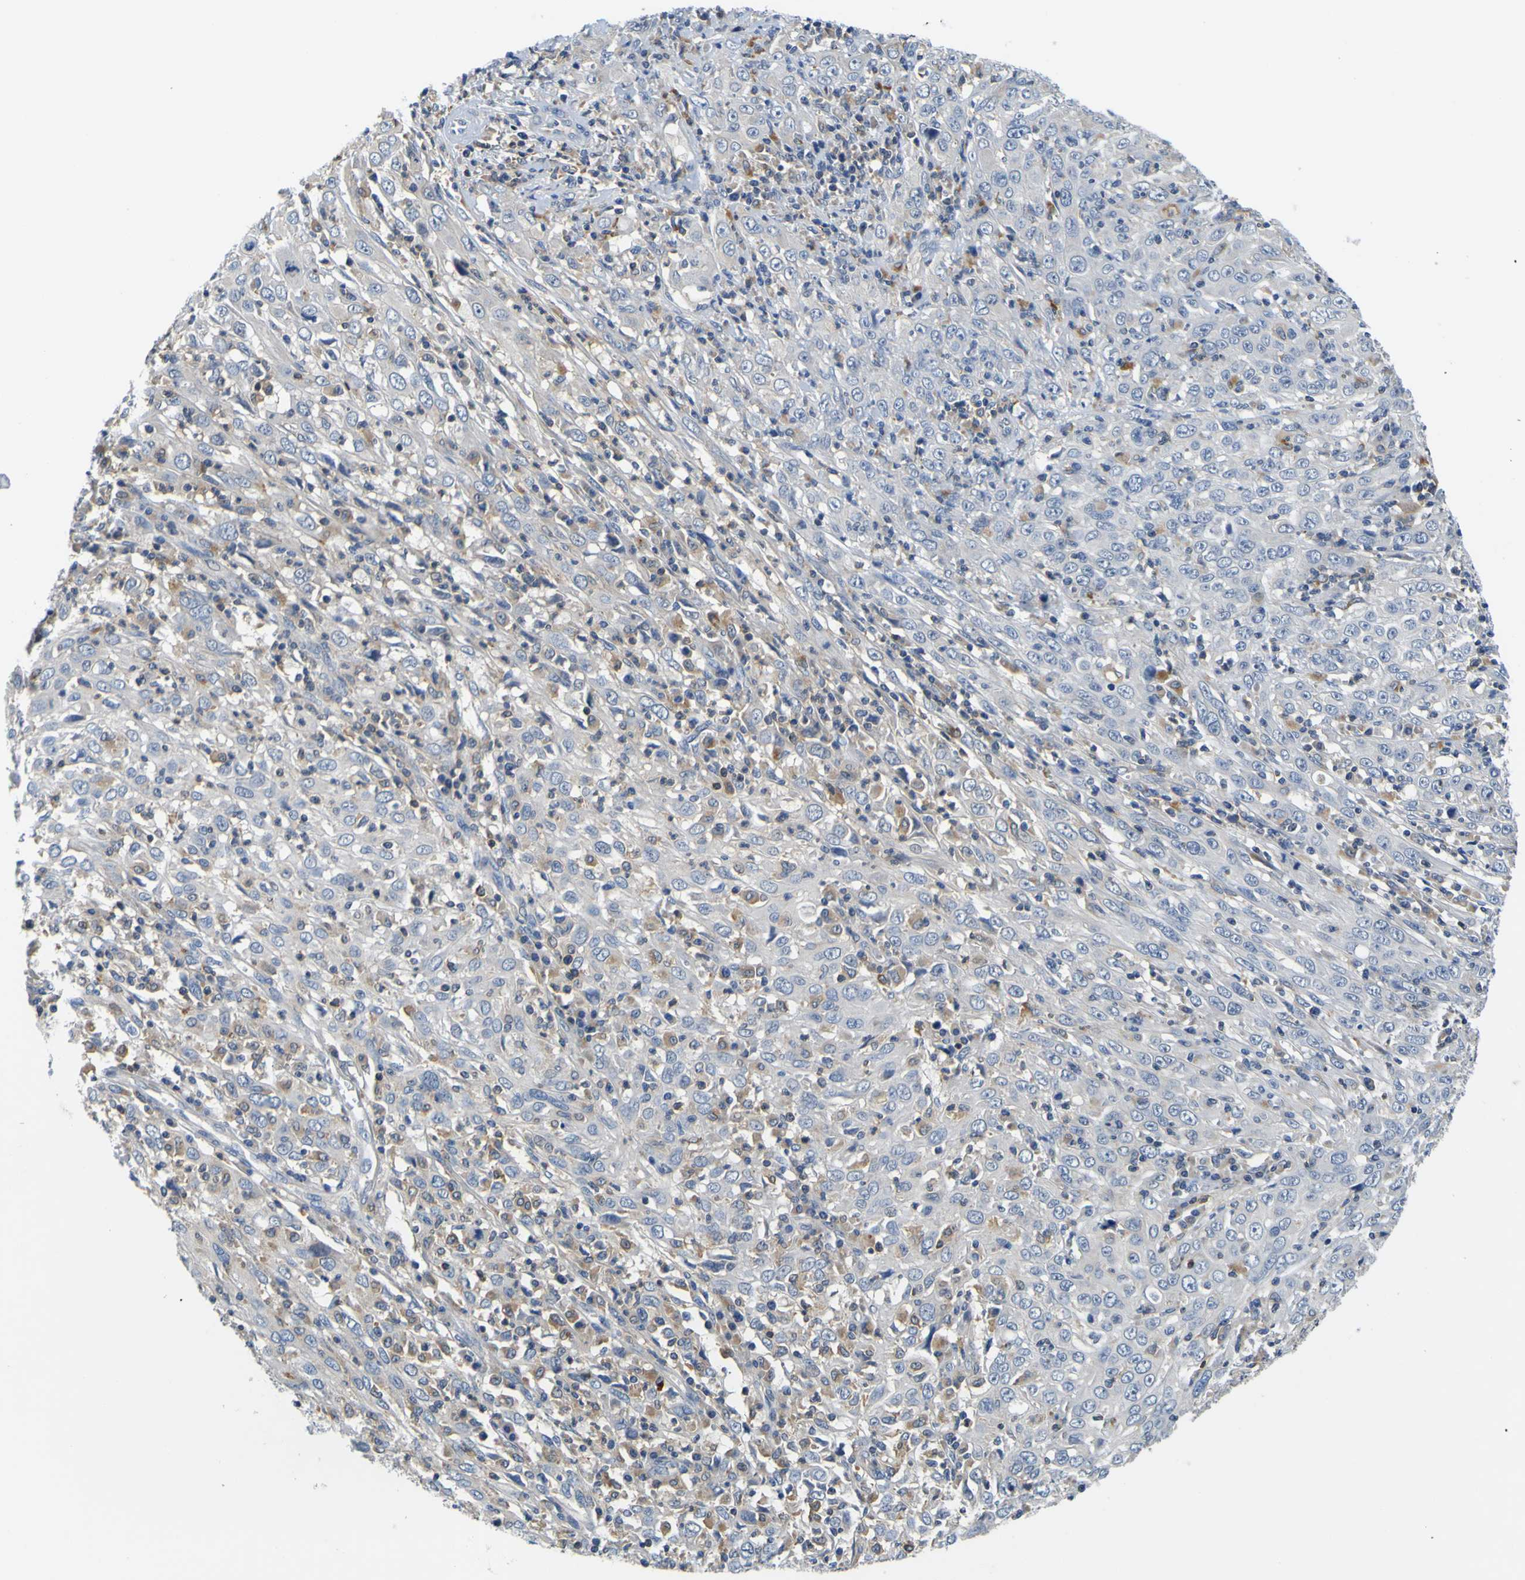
{"staining": {"intensity": "moderate", "quantity": "<25%", "location": "cytoplasmic/membranous"}, "tissue": "cervical cancer", "cell_type": "Tumor cells", "image_type": "cancer", "snomed": [{"axis": "morphology", "description": "Squamous cell carcinoma, NOS"}, {"axis": "topography", "description": "Cervix"}], "caption": "IHC photomicrograph of neoplastic tissue: cervical cancer stained using IHC exhibits low levels of moderate protein expression localized specifically in the cytoplasmic/membranous of tumor cells, appearing as a cytoplasmic/membranous brown color.", "gene": "TNIK", "patient": {"sex": "female", "age": 46}}